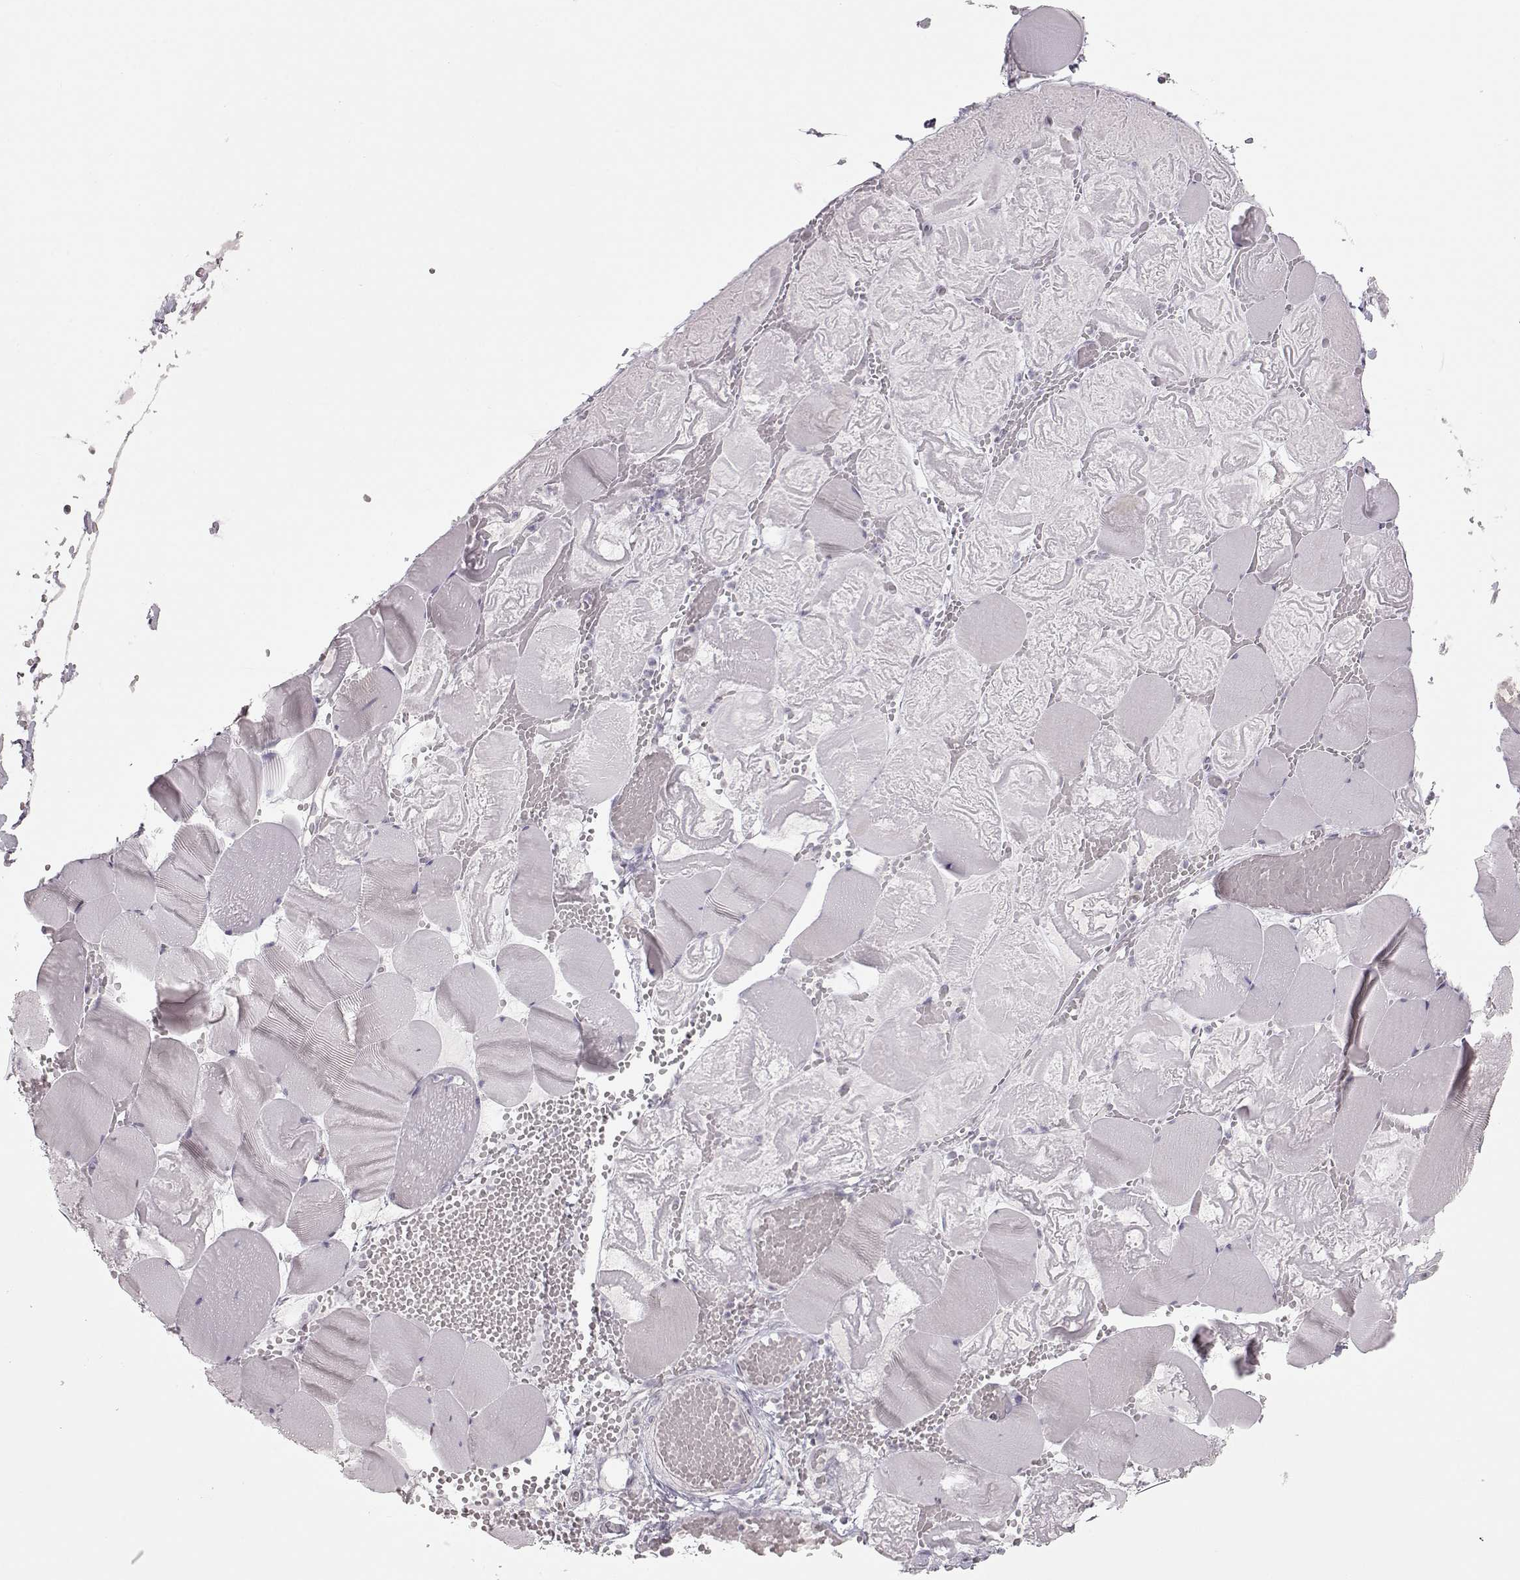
{"staining": {"intensity": "negative", "quantity": "none", "location": "none"}, "tissue": "skeletal muscle", "cell_type": "Myocytes", "image_type": "normal", "snomed": [{"axis": "morphology", "description": "Normal tissue, NOS"}, {"axis": "morphology", "description": "Malignant melanoma, Metastatic site"}, {"axis": "topography", "description": "Skeletal muscle"}], "caption": "A photomicrograph of human skeletal muscle is negative for staining in myocytes. Brightfield microscopy of IHC stained with DAB (brown) and hematoxylin (blue), captured at high magnification.", "gene": "FAM205A", "patient": {"sex": "male", "age": 50}}